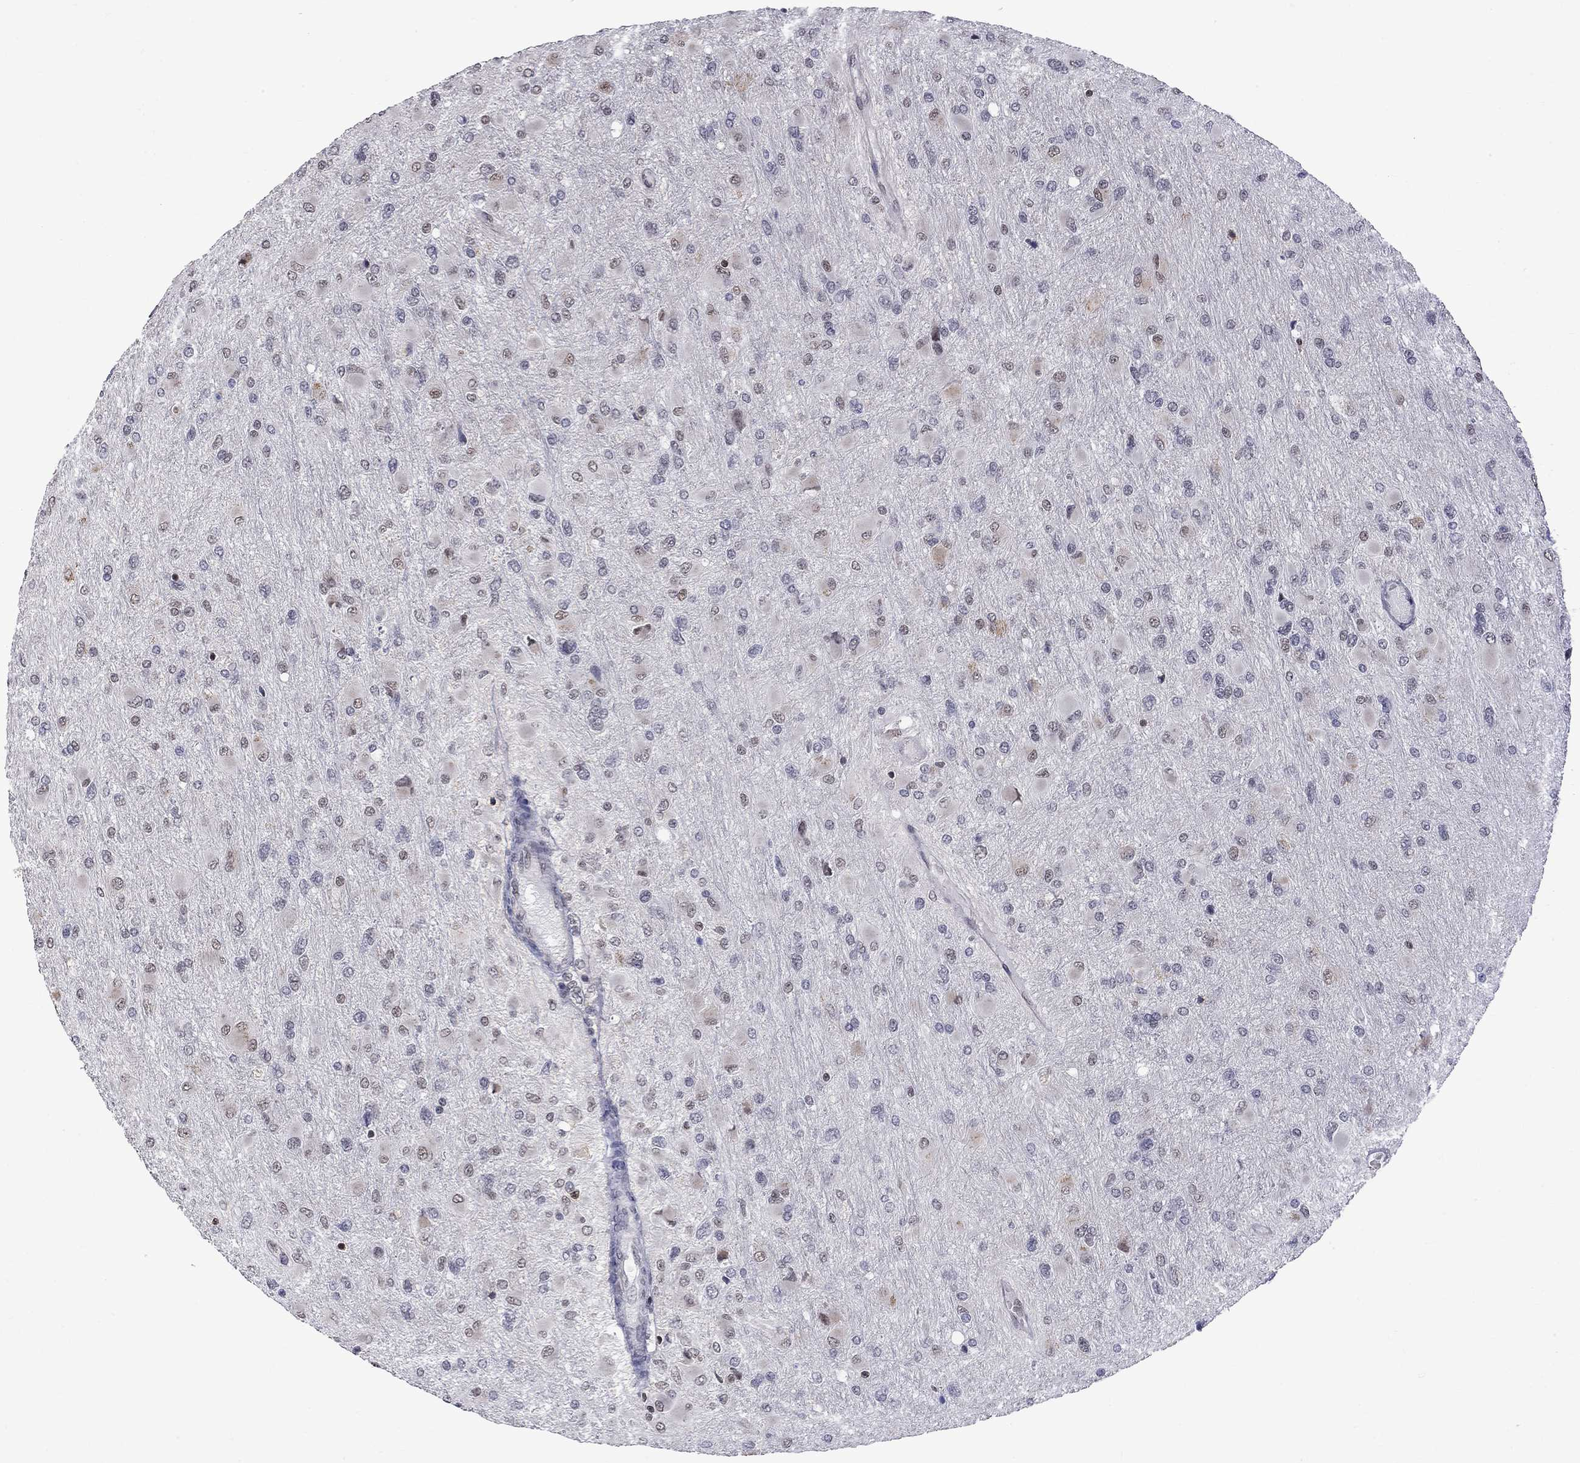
{"staining": {"intensity": "weak", "quantity": "25%-75%", "location": "nuclear"}, "tissue": "glioma", "cell_type": "Tumor cells", "image_type": "cancer", "snomed": [{"axis": "morphology", "description": "Glioma, malignant, High grade"}, {"axis": "topography", "description": "Cerebral cortex"}], "caption": "IHC staining of glioma, which reveals low levels of weak nuclear staining in approximately 25%-75% of tumor cells indicating weak nuclear protein staining. The staining was performed using DAB (brown) for protein detection and nuclei were counterstained in hematoxylin (blue).", "gene": "RFWD3", "patient": {"sex": "female", "age": 36}}